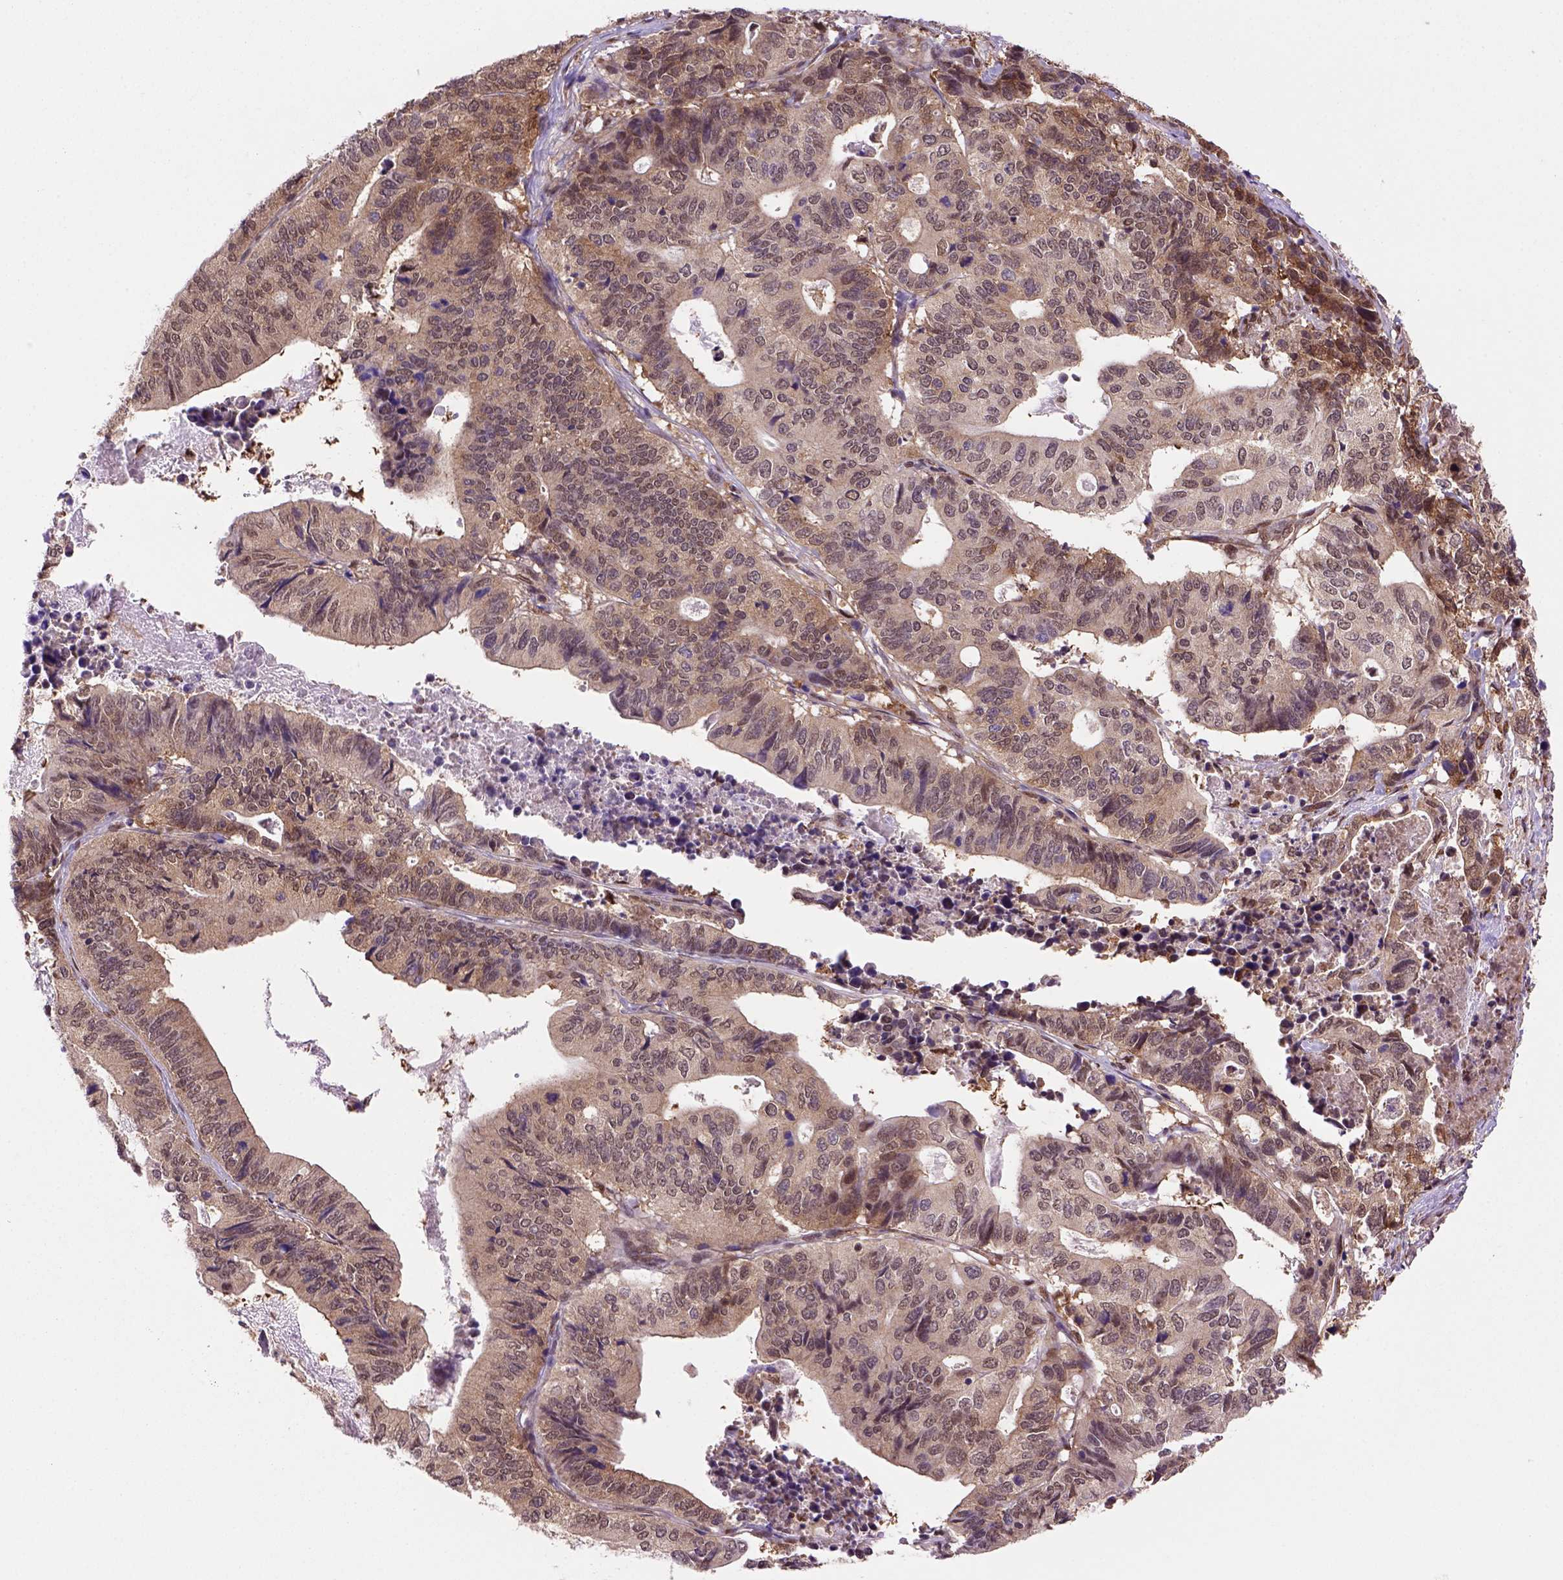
{"staining": {"intensity": "moderate", "quantity": ">75%", "location": "cytoplasmic/membranous,nuclear"}, "tissue": "stomach cancer", "cell_type": "Tumor cells", "image_type": "cancer", "snomed": [{"axis": "morphology", "description": "Adenocarcinoma, NOS"}, {"axis": "topography", "description": "Stomach, upper"}], "caption": "Immunohistochemical staining of human stomach adenocarcinoma shows medium levels of moderate cytoplasmic/membranous and nuclear positivity in approximately >75% of tumor cells.", "gene": "PSMC2", "patient": {"sex": "female", "age": 67}}